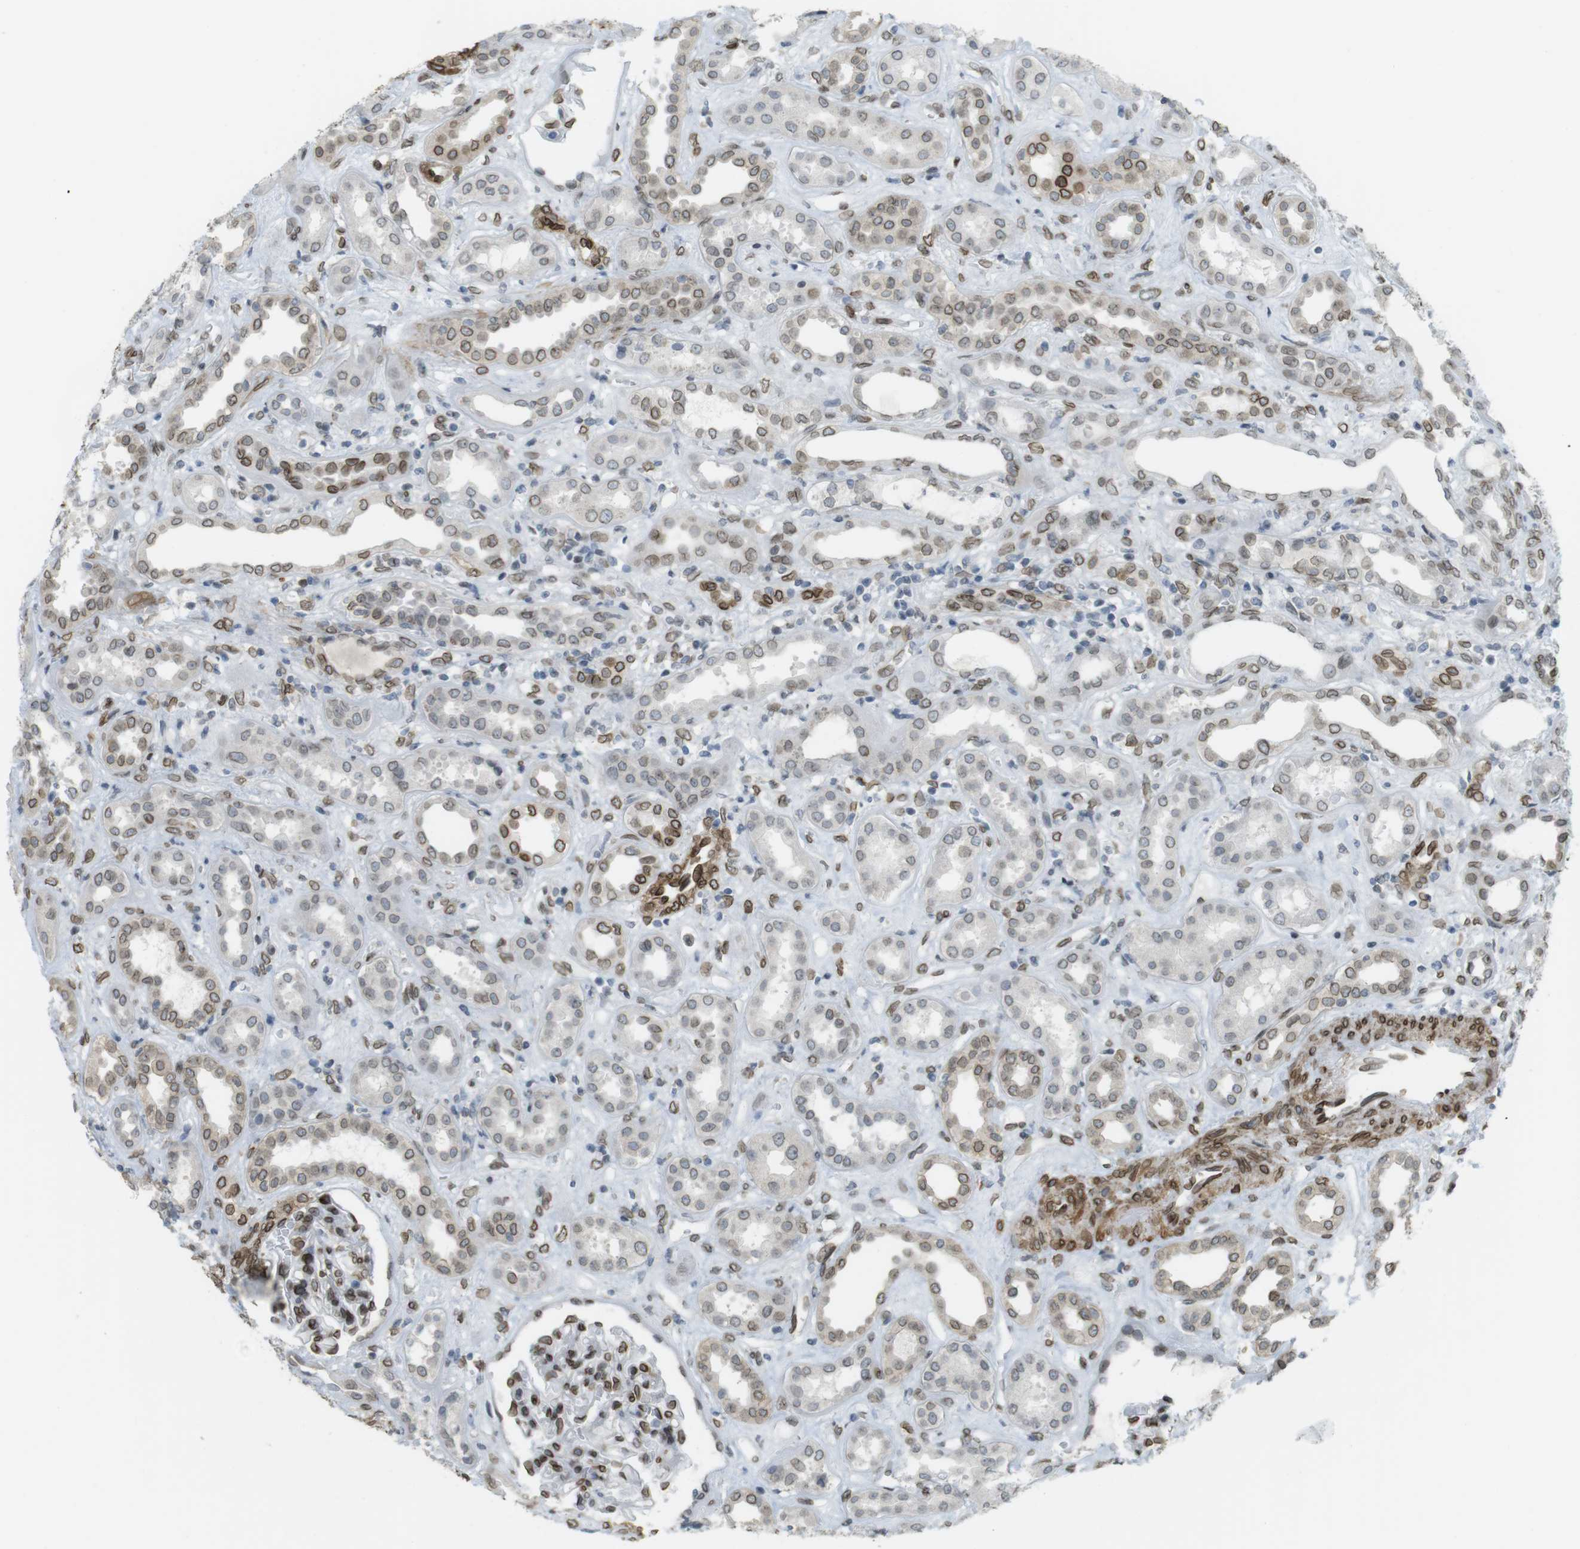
{"staining": {"intensity": "moderate", "quantity": ">75%", "location": "cytoplasmic/membranous,nuclear"}, "tissue": "kidney", "cell_type": "Cells in glomeruli", "image_type": "normal", "snomed": [{"axis": "morphology", "description": "Normal tissue, NOS"}, {"axis": "topography", "description": "Kidney"}], "caption": "The micrograph exhibits staining of normal kidney, revealing moderate cytoplasmic/membranous,nuclear protein positivity (brown color) within cells in glomeruli. The protein is shown in brown color, while the nuclei are stained blue.", "gene": "ARL6IP6", "patient": {"sex": "male", "age": 59}}